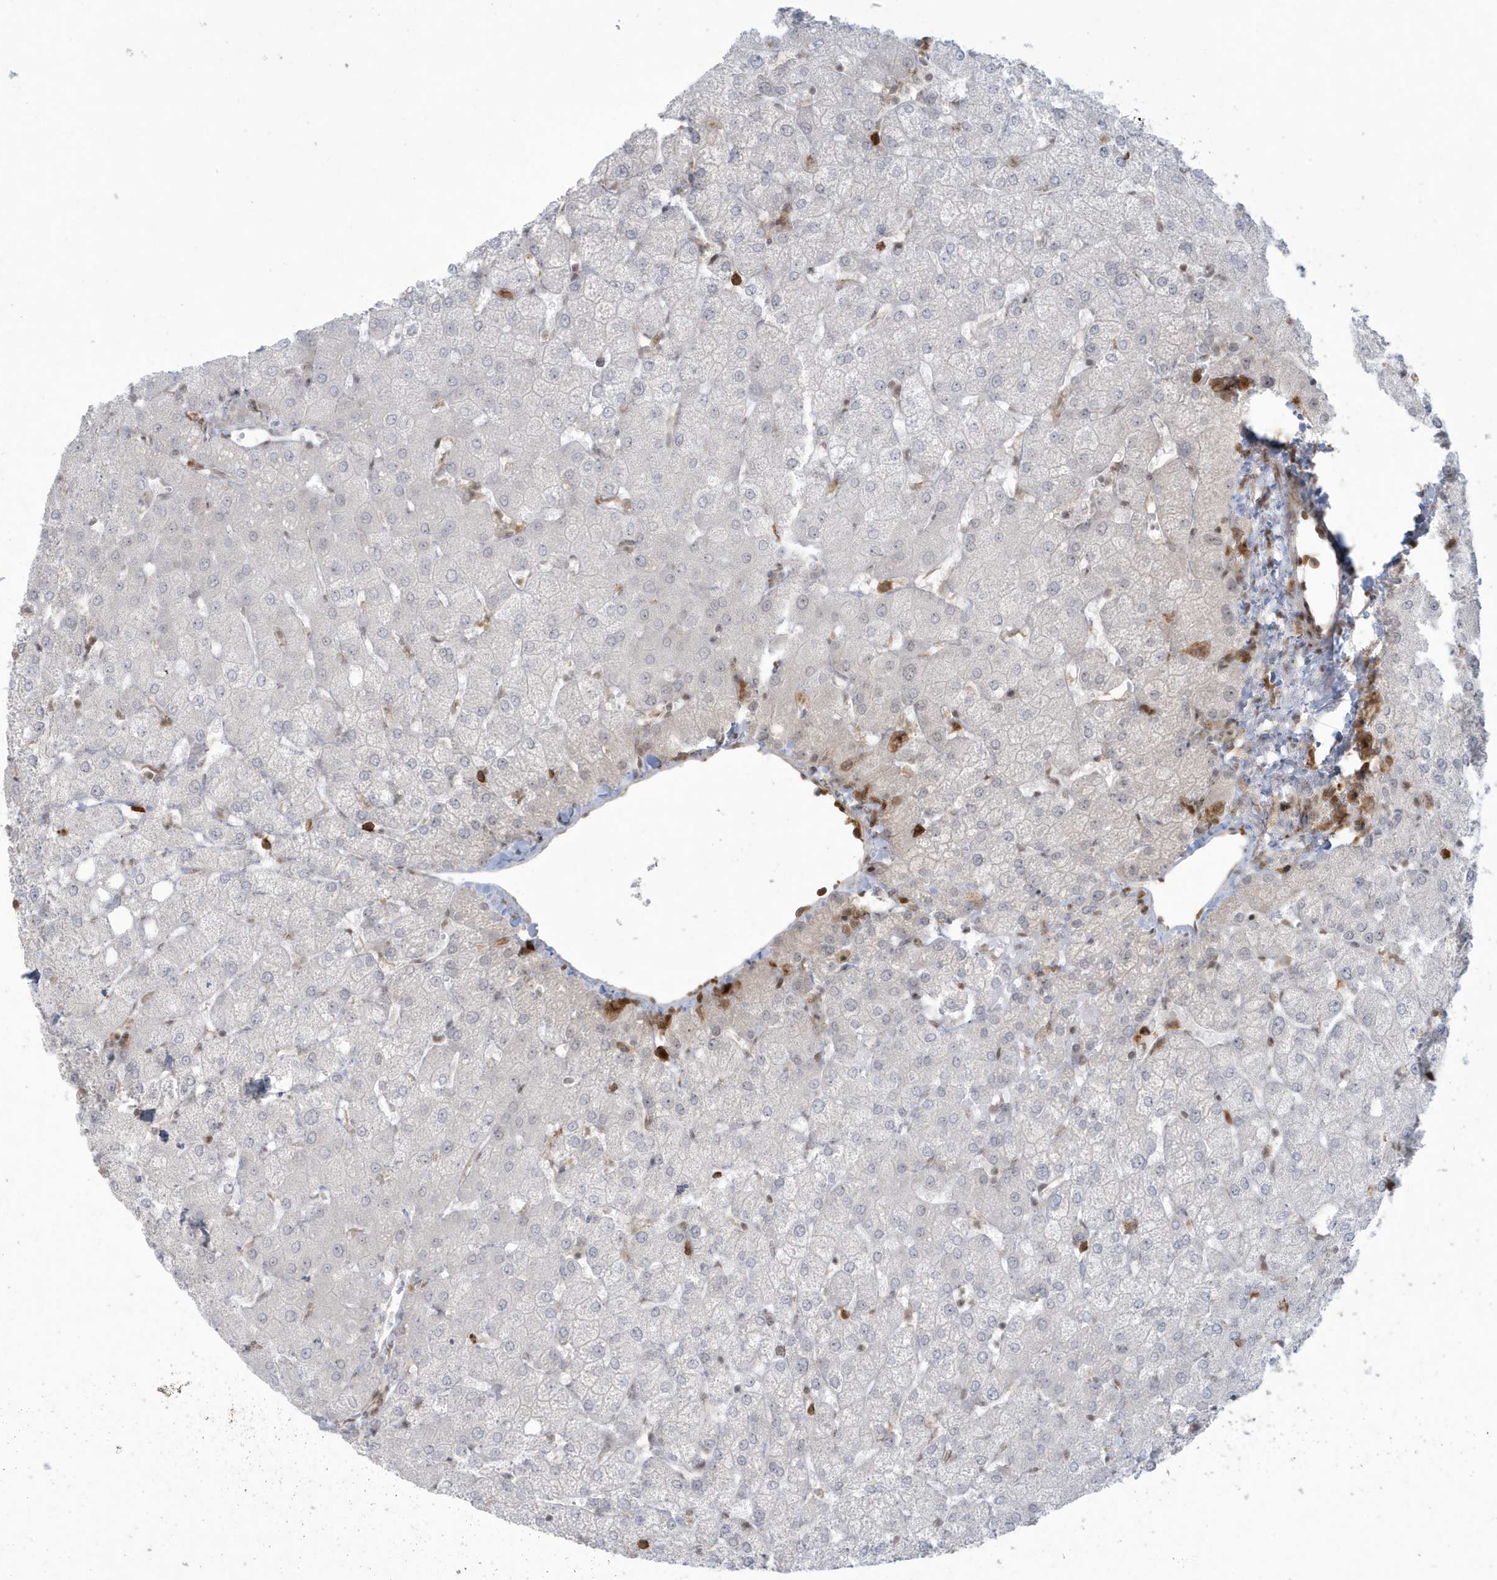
{"staining": {"intensity": "negative", "quantity": "none", "location": "none"}, "tissue": "liver", "cell_type": "Cholangiocytes", "image_type": "normal", "snomed": [{"axis": "morphology", "description": "Normal tissue, NOS"}, {"axis": "topography", "description": "Liver"}], "caption": "Cholangiocytes are negative for brown protein staining in benign liver.", "gene": "C1orf52", "patient": {"sex": "female", "age": 54}}